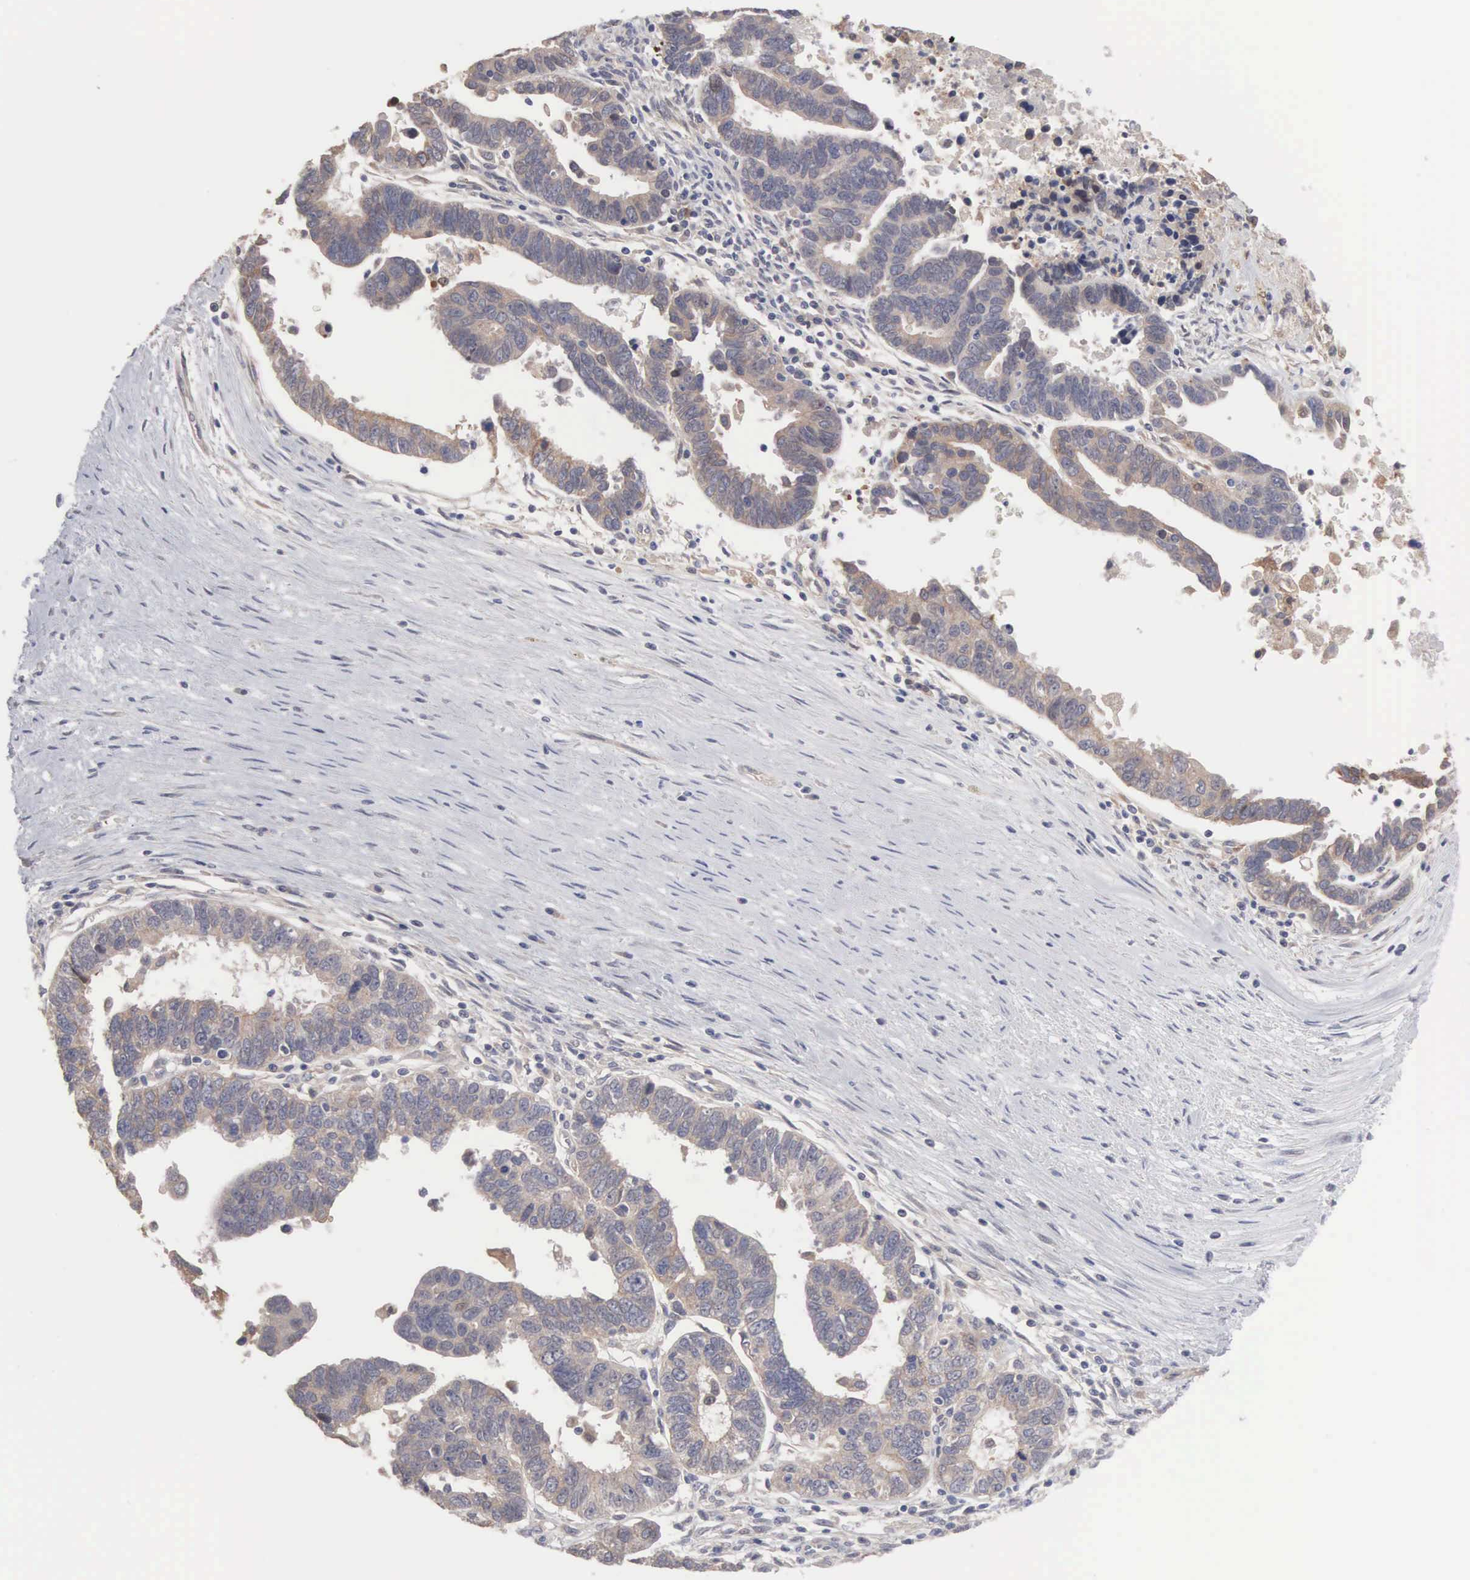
{"staining": {"intensity": "moderate", "quantity": ">75%", "location": "cytoplasmic/membranous"}, "tissue": "ovarian cancer", "cell_type": "Tumor cells", "image_type": "cancer", "snomed": [{"axis": "morphology", "description": "Carcinoma, endometroid"}, {"axis": "morphology", "description": "Cystadenocarcinoma, serous, NOS"}, {"axis": "topography", "description": "Ovary"}], "caption": "Ovarian cancer stained with IHC displays moderate cytoplasmic/membranous positivity in approximately >75% of tumor cells.", "gene": "INF2", "patient": {"sex": "female", "age": 45}}